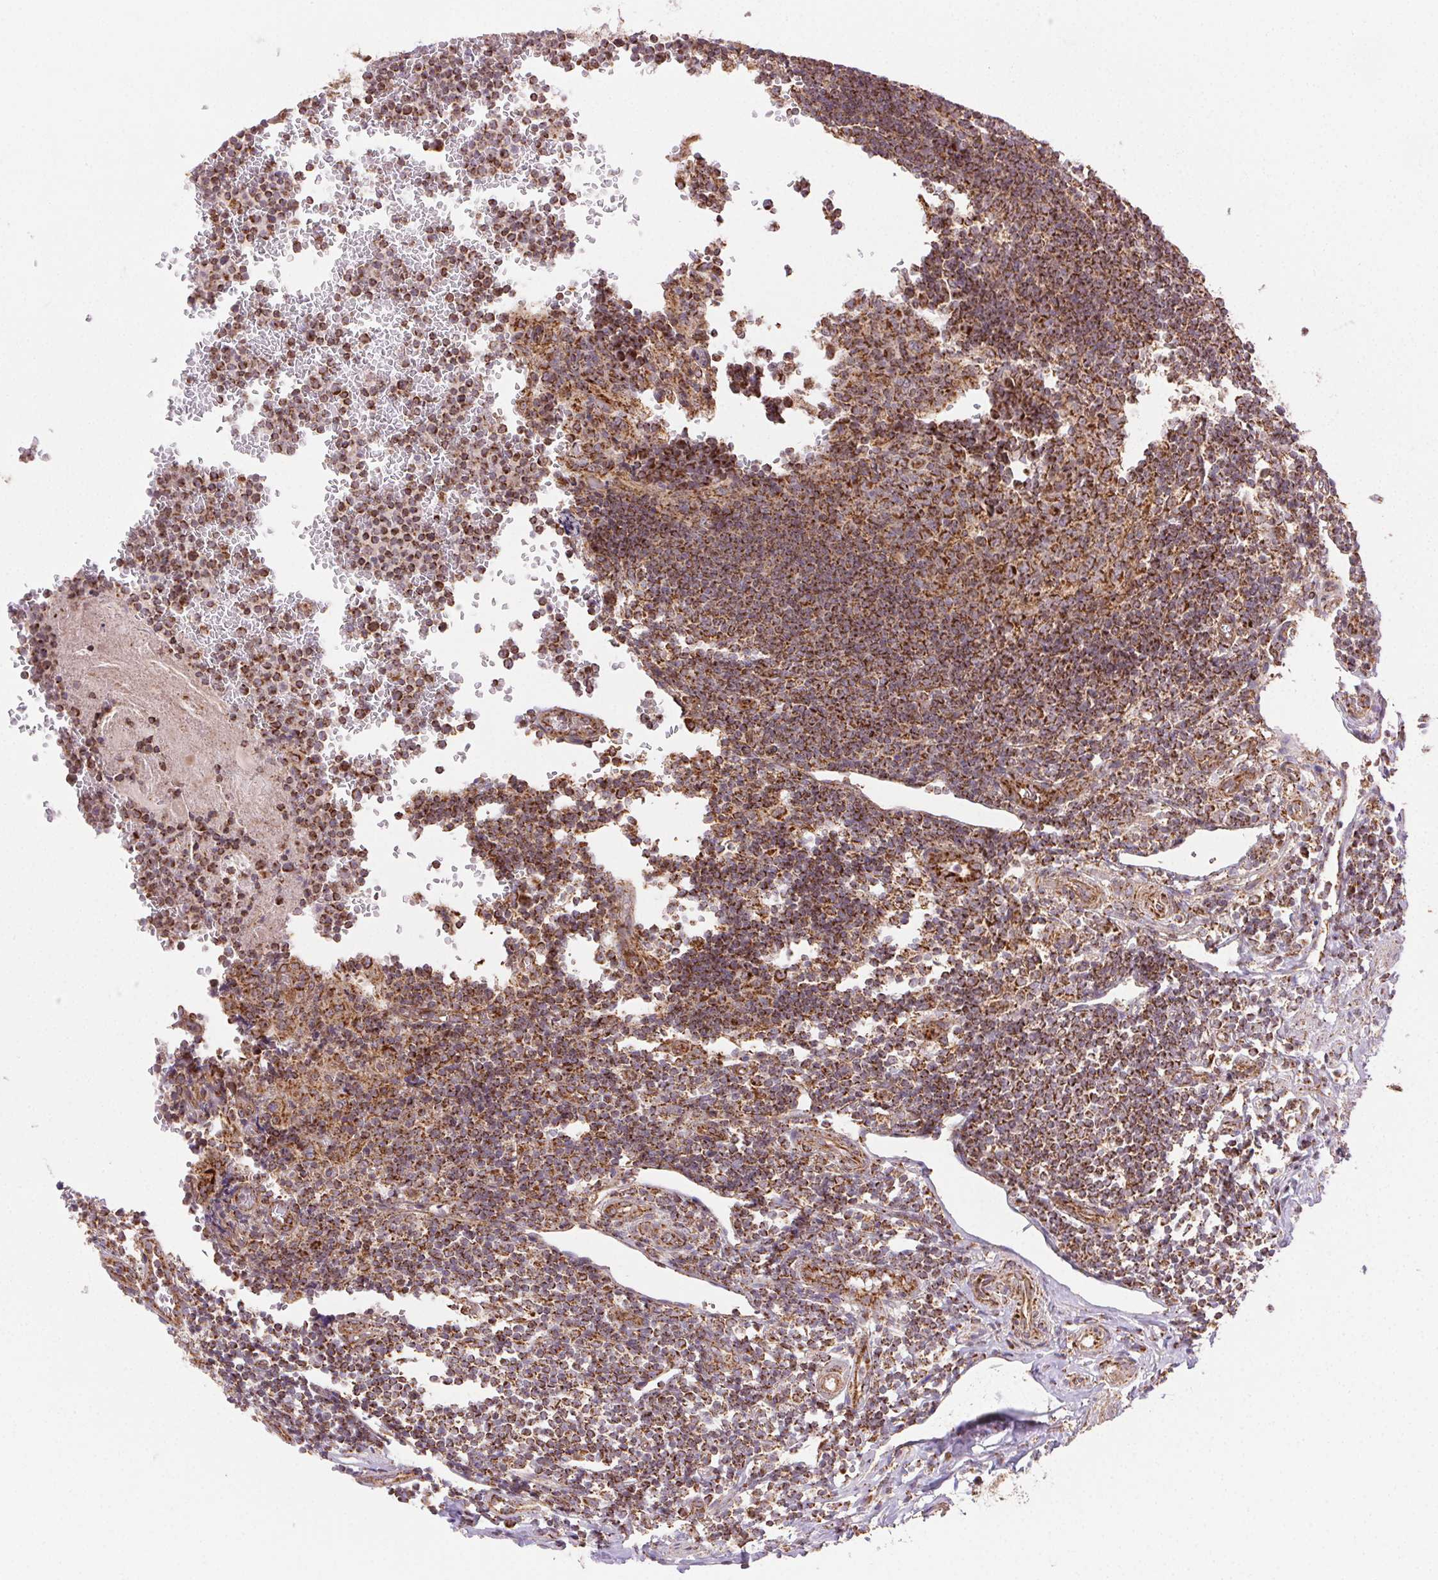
{"staining": {"intensity": "strong", "quantity": ">75%", "location": "cytoplasmic/membranous"}, "tissue": "appendix", "cell_type": "Glandular cells", "image_type": "normal", "snomed": [{"axis": "morphology", "description": "Normal tissue, NOS"}, {"axis": "topography", "description": "Appendix"}], "caption": "Immunohistochemistry (IHC) staining of normal appendix, which demonstrates high levels of strong cytoplasmic/membranous positivity in about >75% of glandular cells indicating strong cytoplasmic/membranous protein staining. The staining was performed using DAB (brown) for protein detection and nuclei were counterstained in hematoxylin (blue).", "gene": "CLPB", "patient": {"sex": "male", "age": 18}}